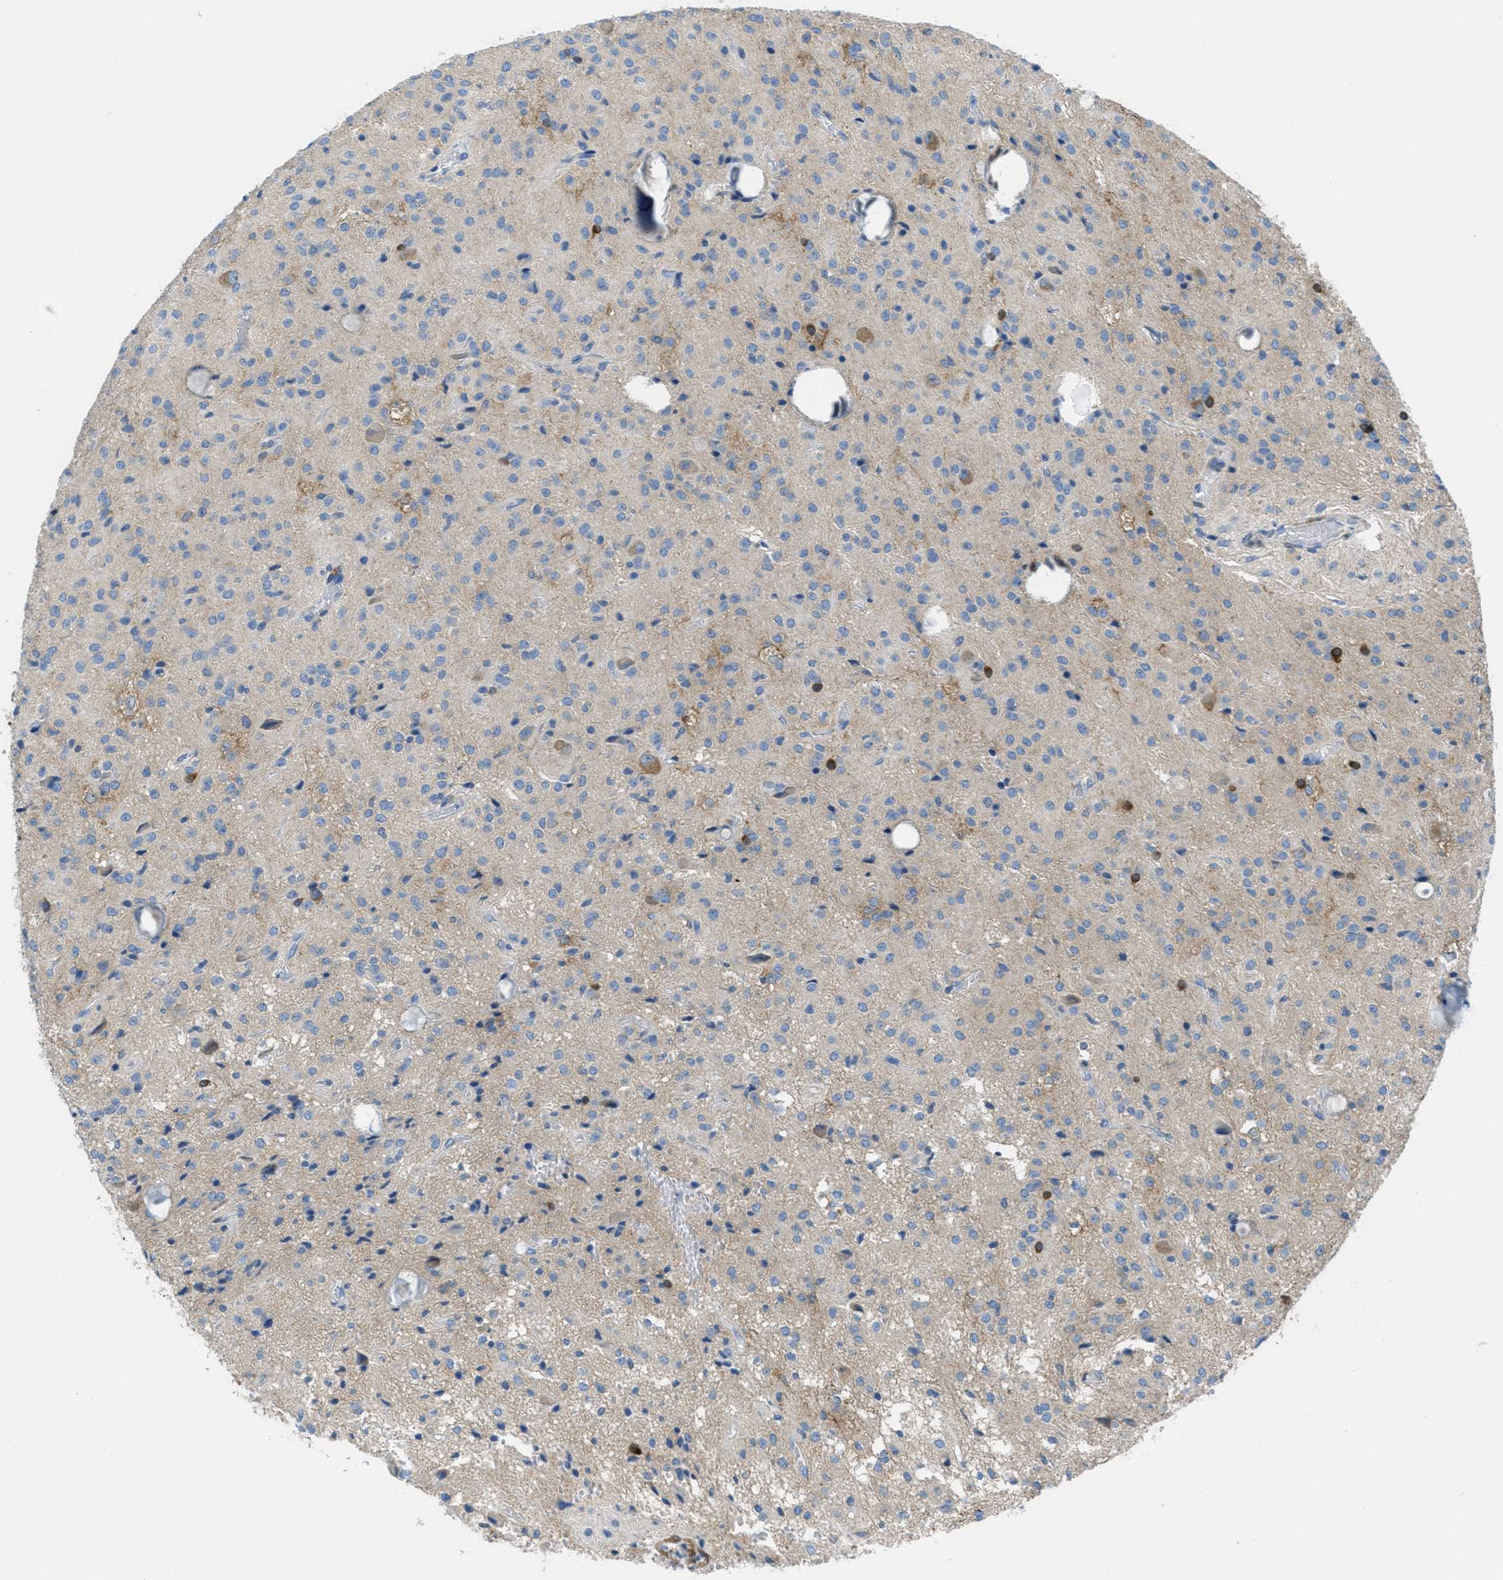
{"staining": {"intensity": "moderate", "quantity": "<25%", "location": "cytoplasmic/membranous"}, "tissue": "glioma", "cell_type": "Tumor cells", "image_type": "cancer", "snomed": [{"axis": "morphology", "description": "Glioma, malignant, High grade"}, {"axis": "topography", "description": "Brain"}], "caption": "Immunohistochemistry (IHC) of high-grade glioma (malignant) reveals low levels of moderate cytoplasmic/membranous staining in about <25% of tumor cells.", "gene": "MAPRE2", "patient": {"sex": "female", "age": 59}}